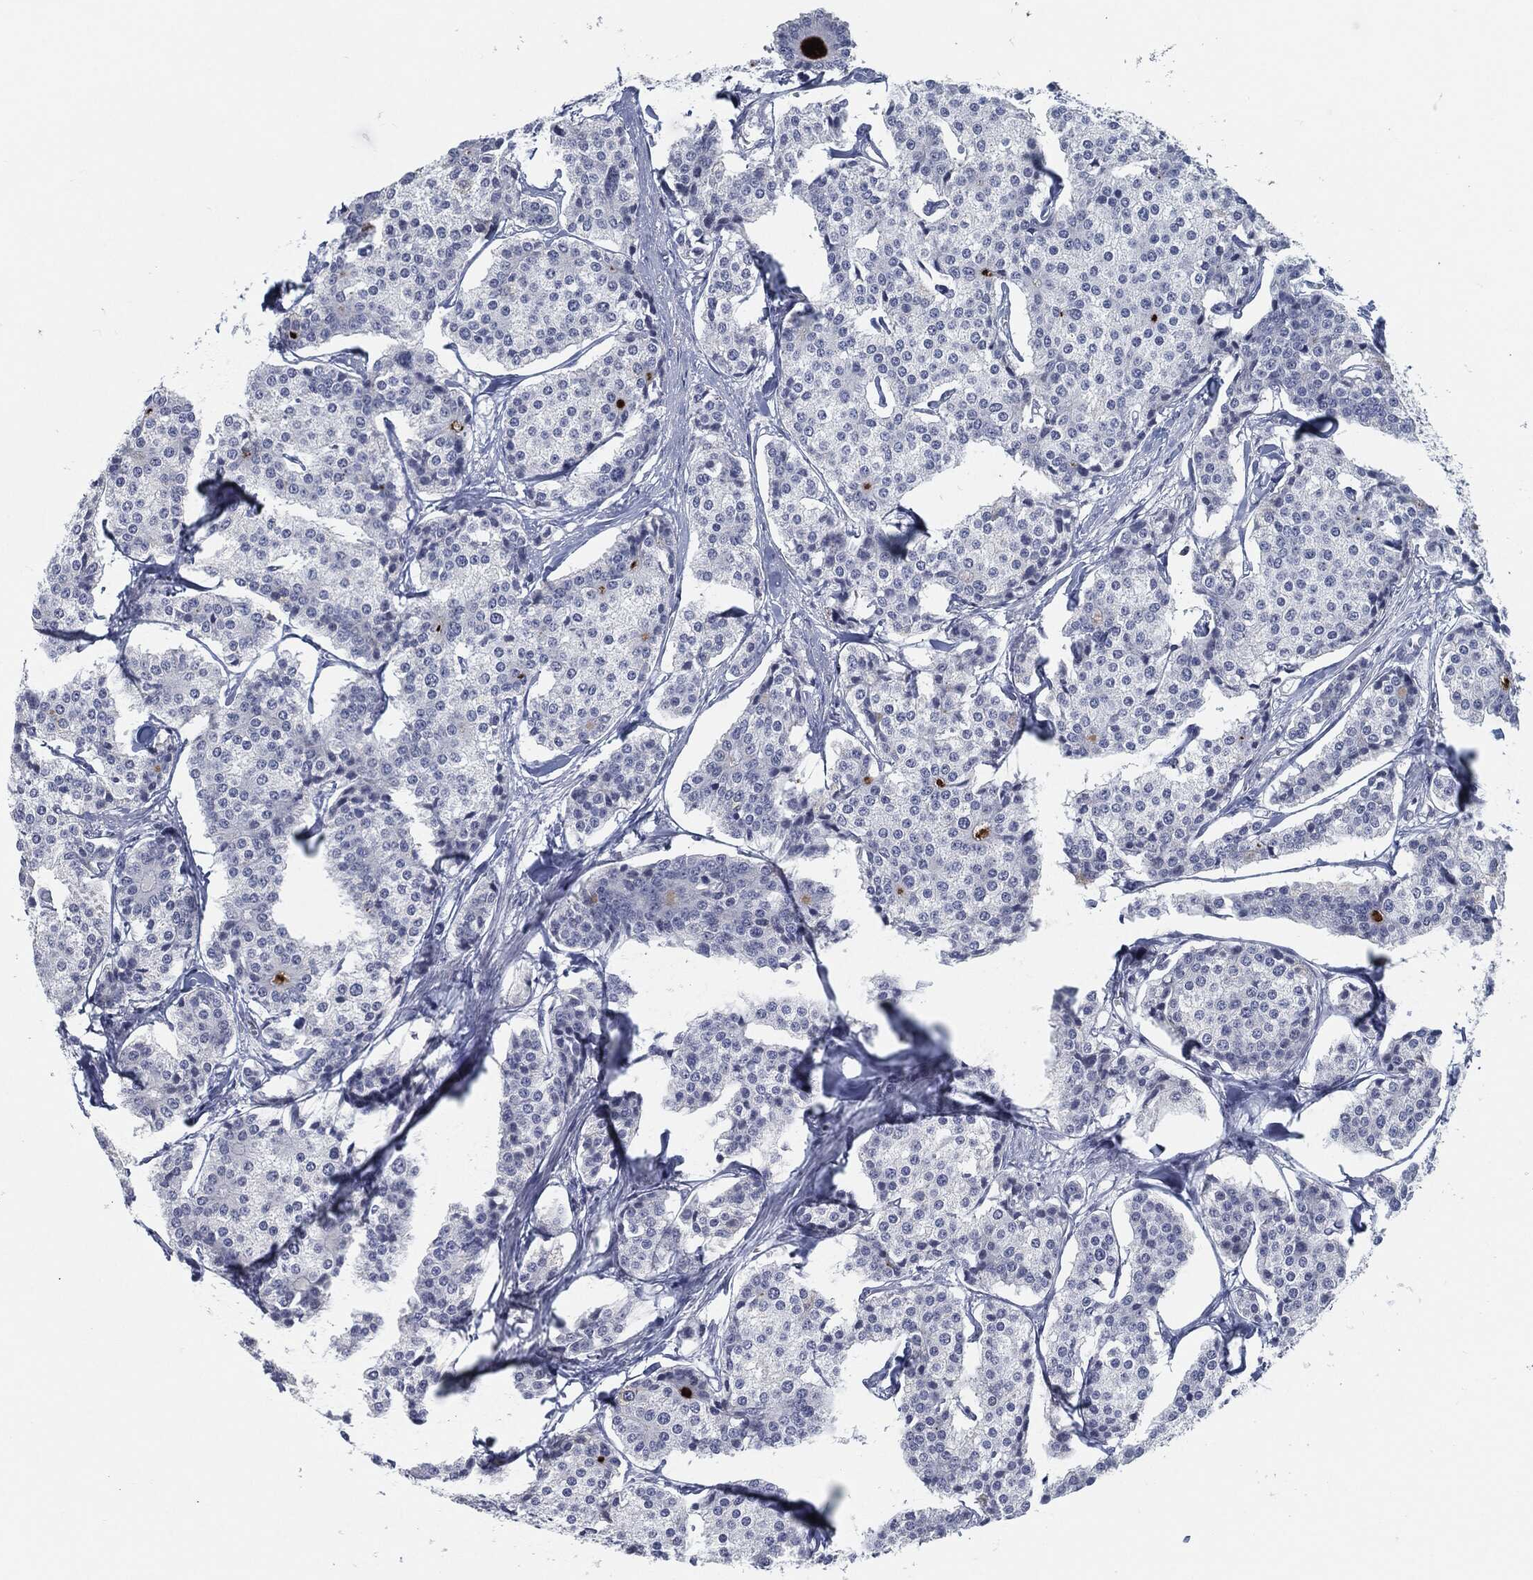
{"staining": {"intensity": "negative", "quantity": "none", "location": "none"}, "tissue": "carcinoid", "cell_type": "Tumor cells", "image_type": "cancer", "snomed": [{"axis": "morphology", "description": "Carcinoid, malignant, NOS"}, {"axis": "topography", "description": "Small intestine"}], "caption": "DAB (3,3'-diaminobenzidine) immunohistochemical staining of human carcinoid exhibits no significant staining in tumor cells.", "gene": "PROM1", "patient": {"sex": "female", "age": 65}}